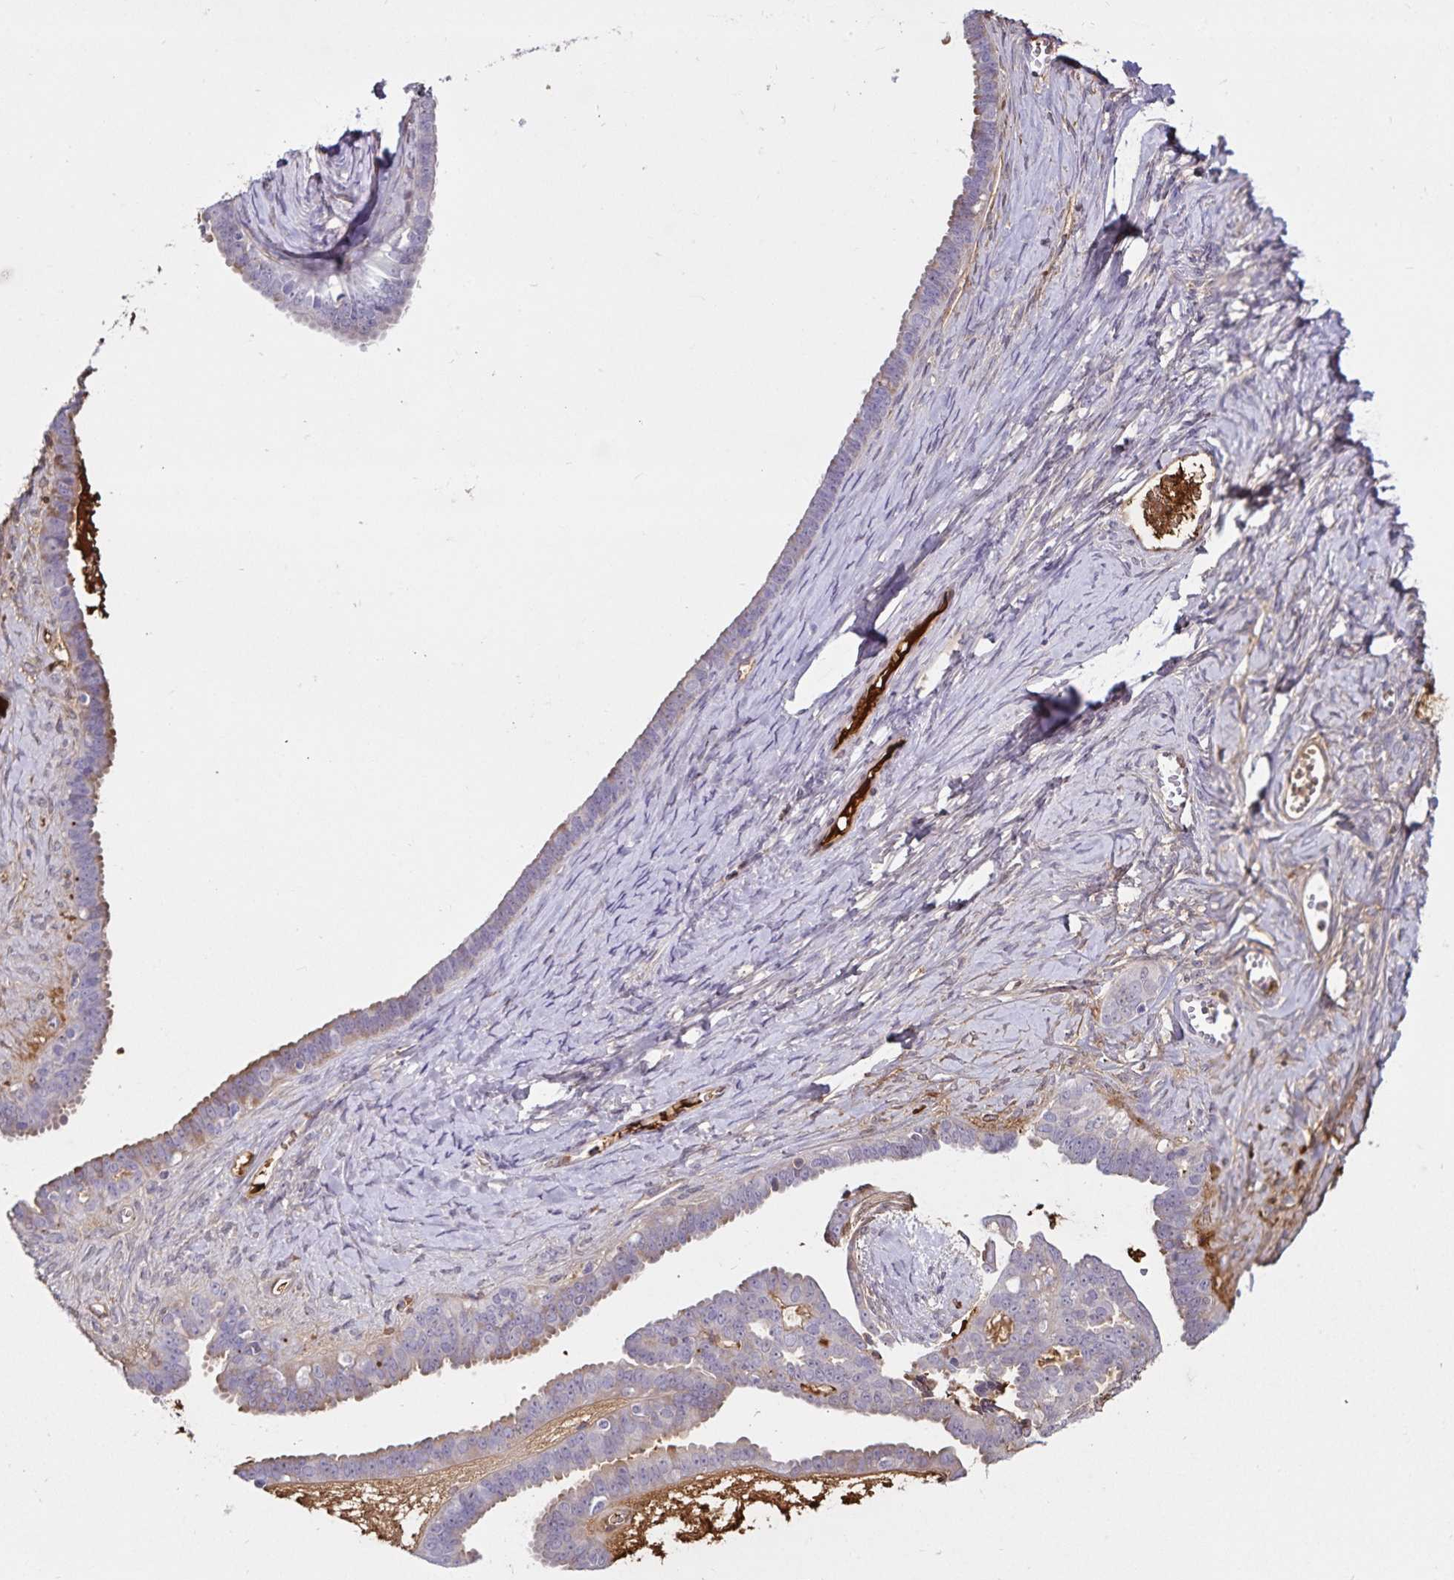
{"staining": {"intensity": "negative", "quantity": "none", "location": "none"}, "tissue": "ovarian cancer", "cell_type": "Tumor cells", "image_type": "cancer", "snomed": [{"axis": "morphology", "description": "Cystadenocarcinoma, serous, NOS"}, {"axis": "topography", "description": "Ovary"}], "caption": "Histopathology image shows no significant protein positivity in tumor cells of serous cystadenocarcinoma (ovarian).", "gene": "FGG", "patient": {"sex": "female", "age": 71}}